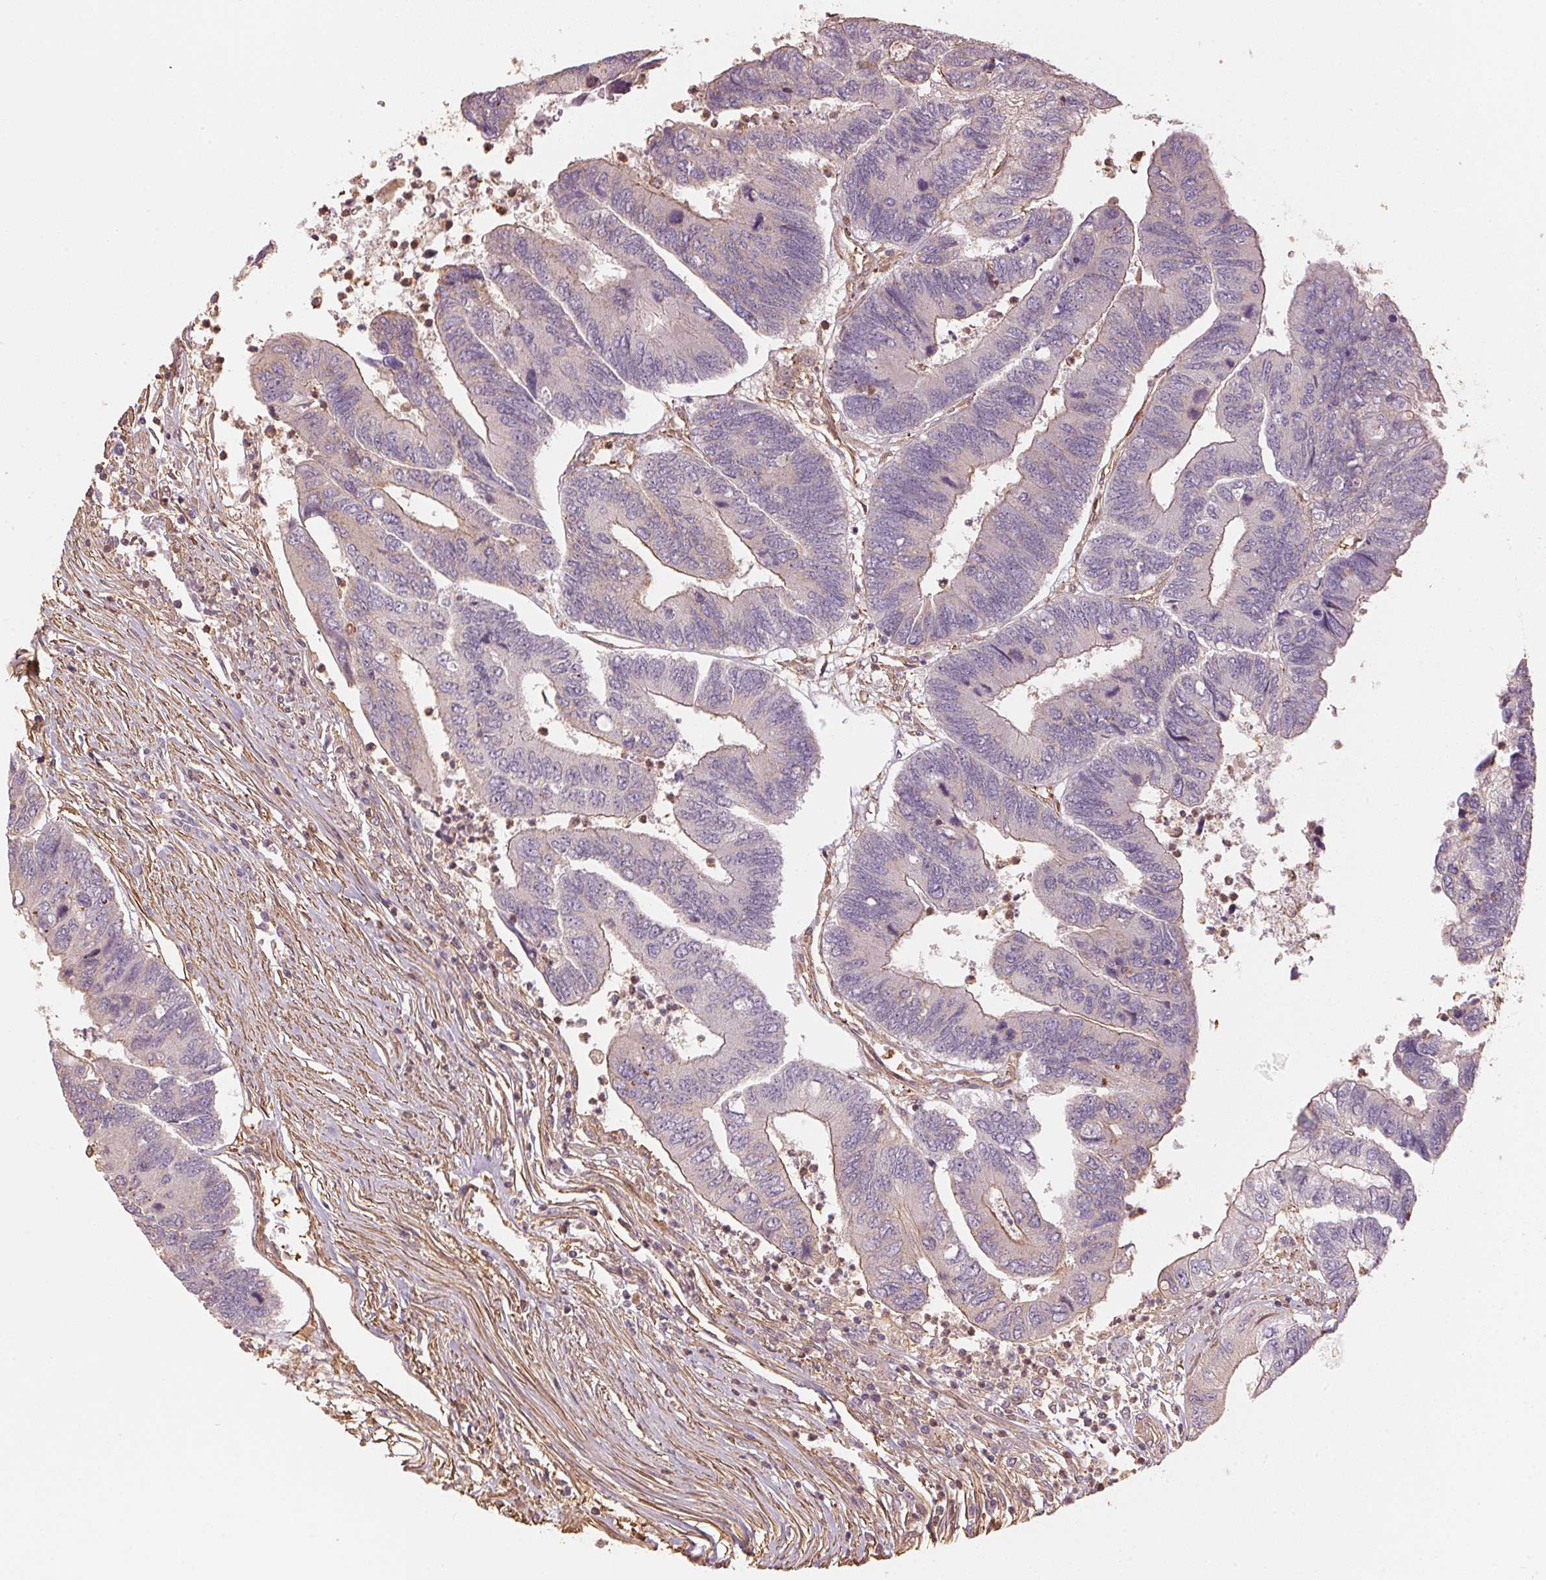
{"staining": {"intensity": "negative", "quantity": "none", "location": "none"}, "tissue": "colorectal cancer", "cell_type": "Tumor cells", "image_type": "cancer", "snomed": [{"axis": "morphology", "description": "Adenocarcinoma, NOS"}, {"axis": "topography", "description": "Colon"}], "caption": "Adenocarcinoma (colorectal) stained for a protein using IHC demonstrates no positivity tumor cells.", "gene": "QDPR", "patient": {"sex": "female", "age": 67}}